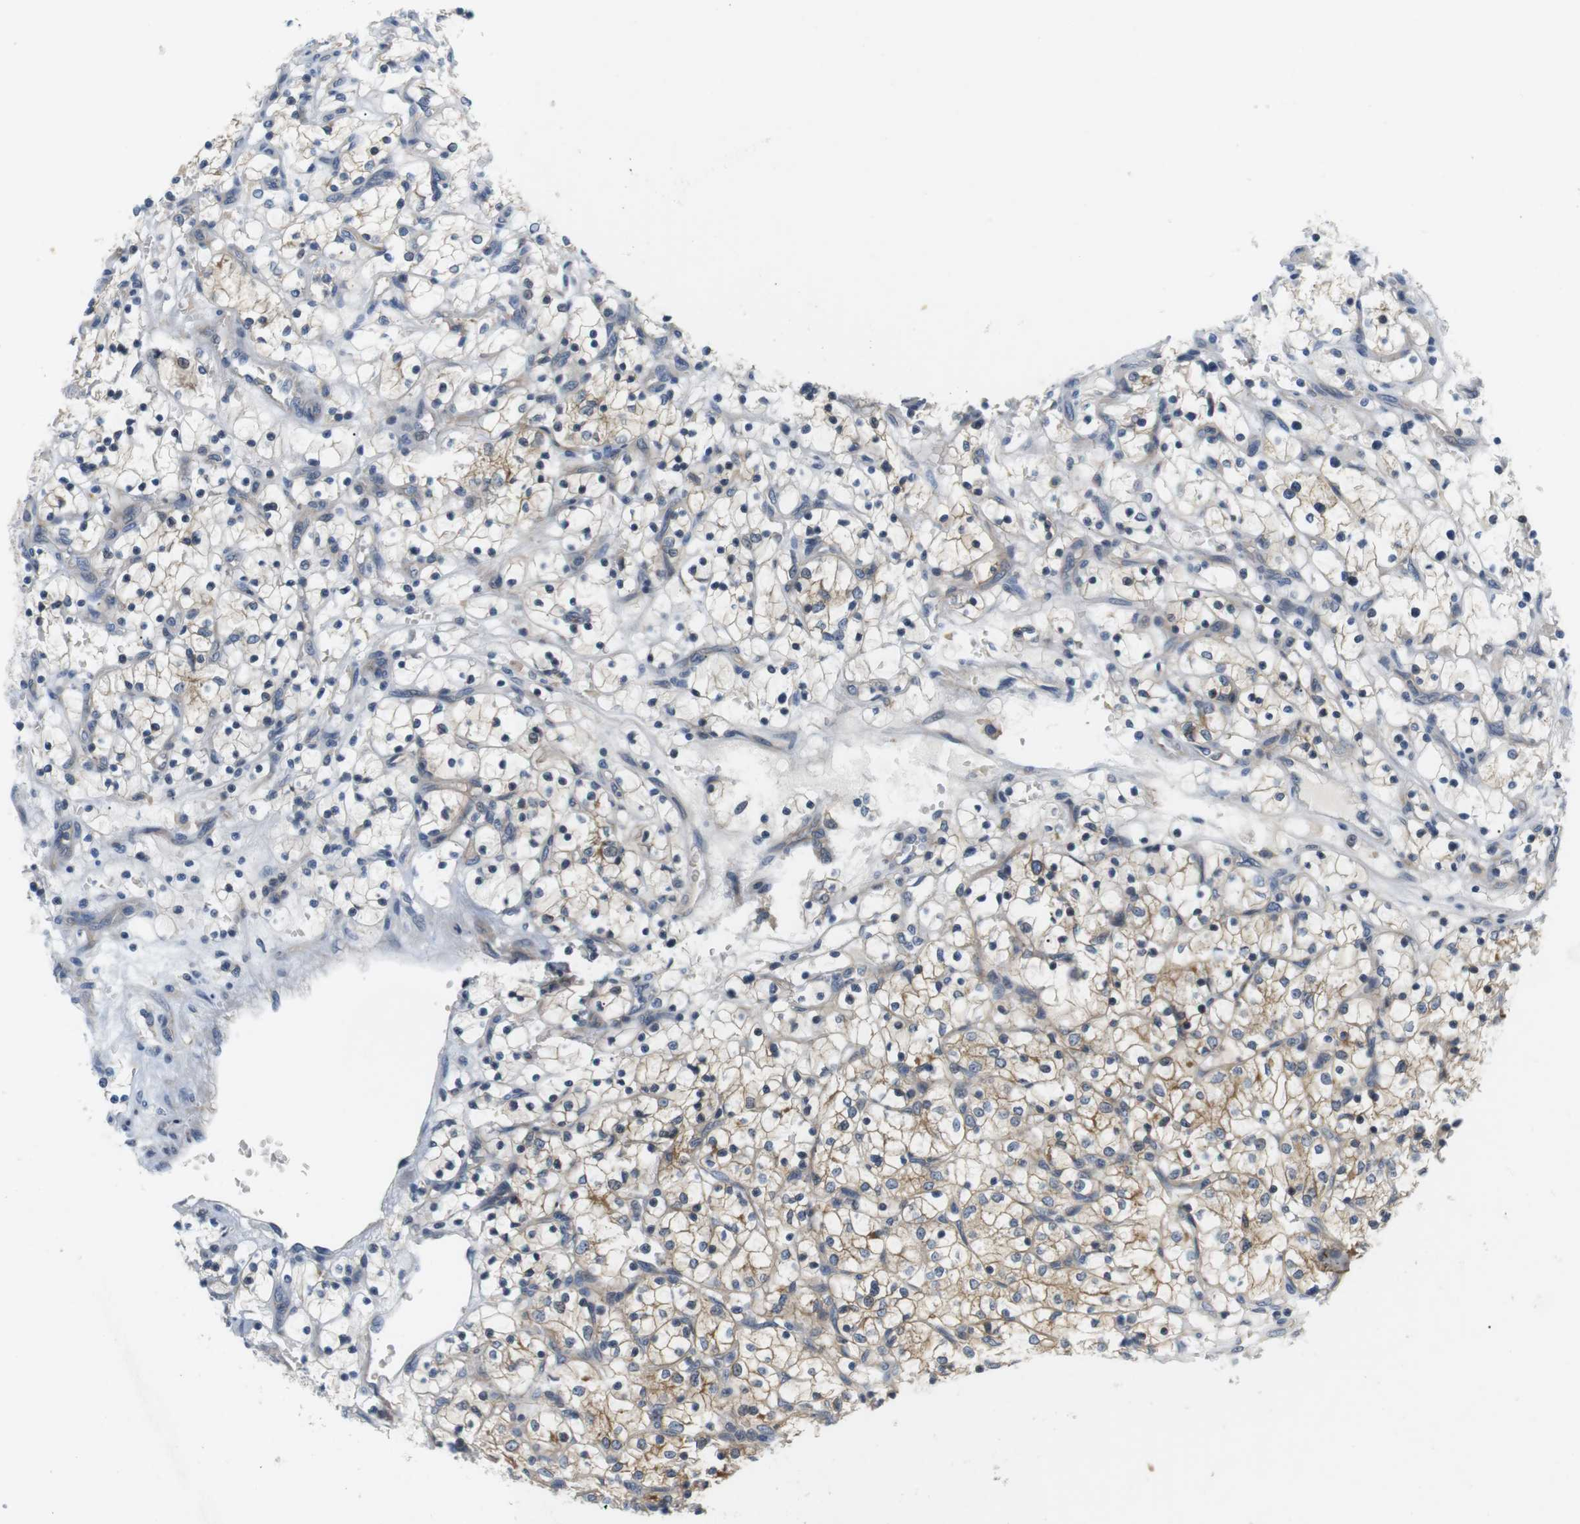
{"staining": {"intensity": "weak", "quantity": "25%-75%", "location": "cytoplasmic/membranous"}, "tissue": "renal cancer", "cell_type": "Tumor cells", "image_type": "cancer", "snomed": [{"axis": "morphology", "description": "Adenocarcinoma, NOS"}, {"axis": "topography", "description": "Kidney"}], "caption": "This is a histology image of immunohistochemistry (IHC) staining of renal cancer, which shows weak staining in the cytoplasmic/membranous of tumor cells.", "gene": "SLC30A1", "patient": {"sex": "female", "age": 69}}